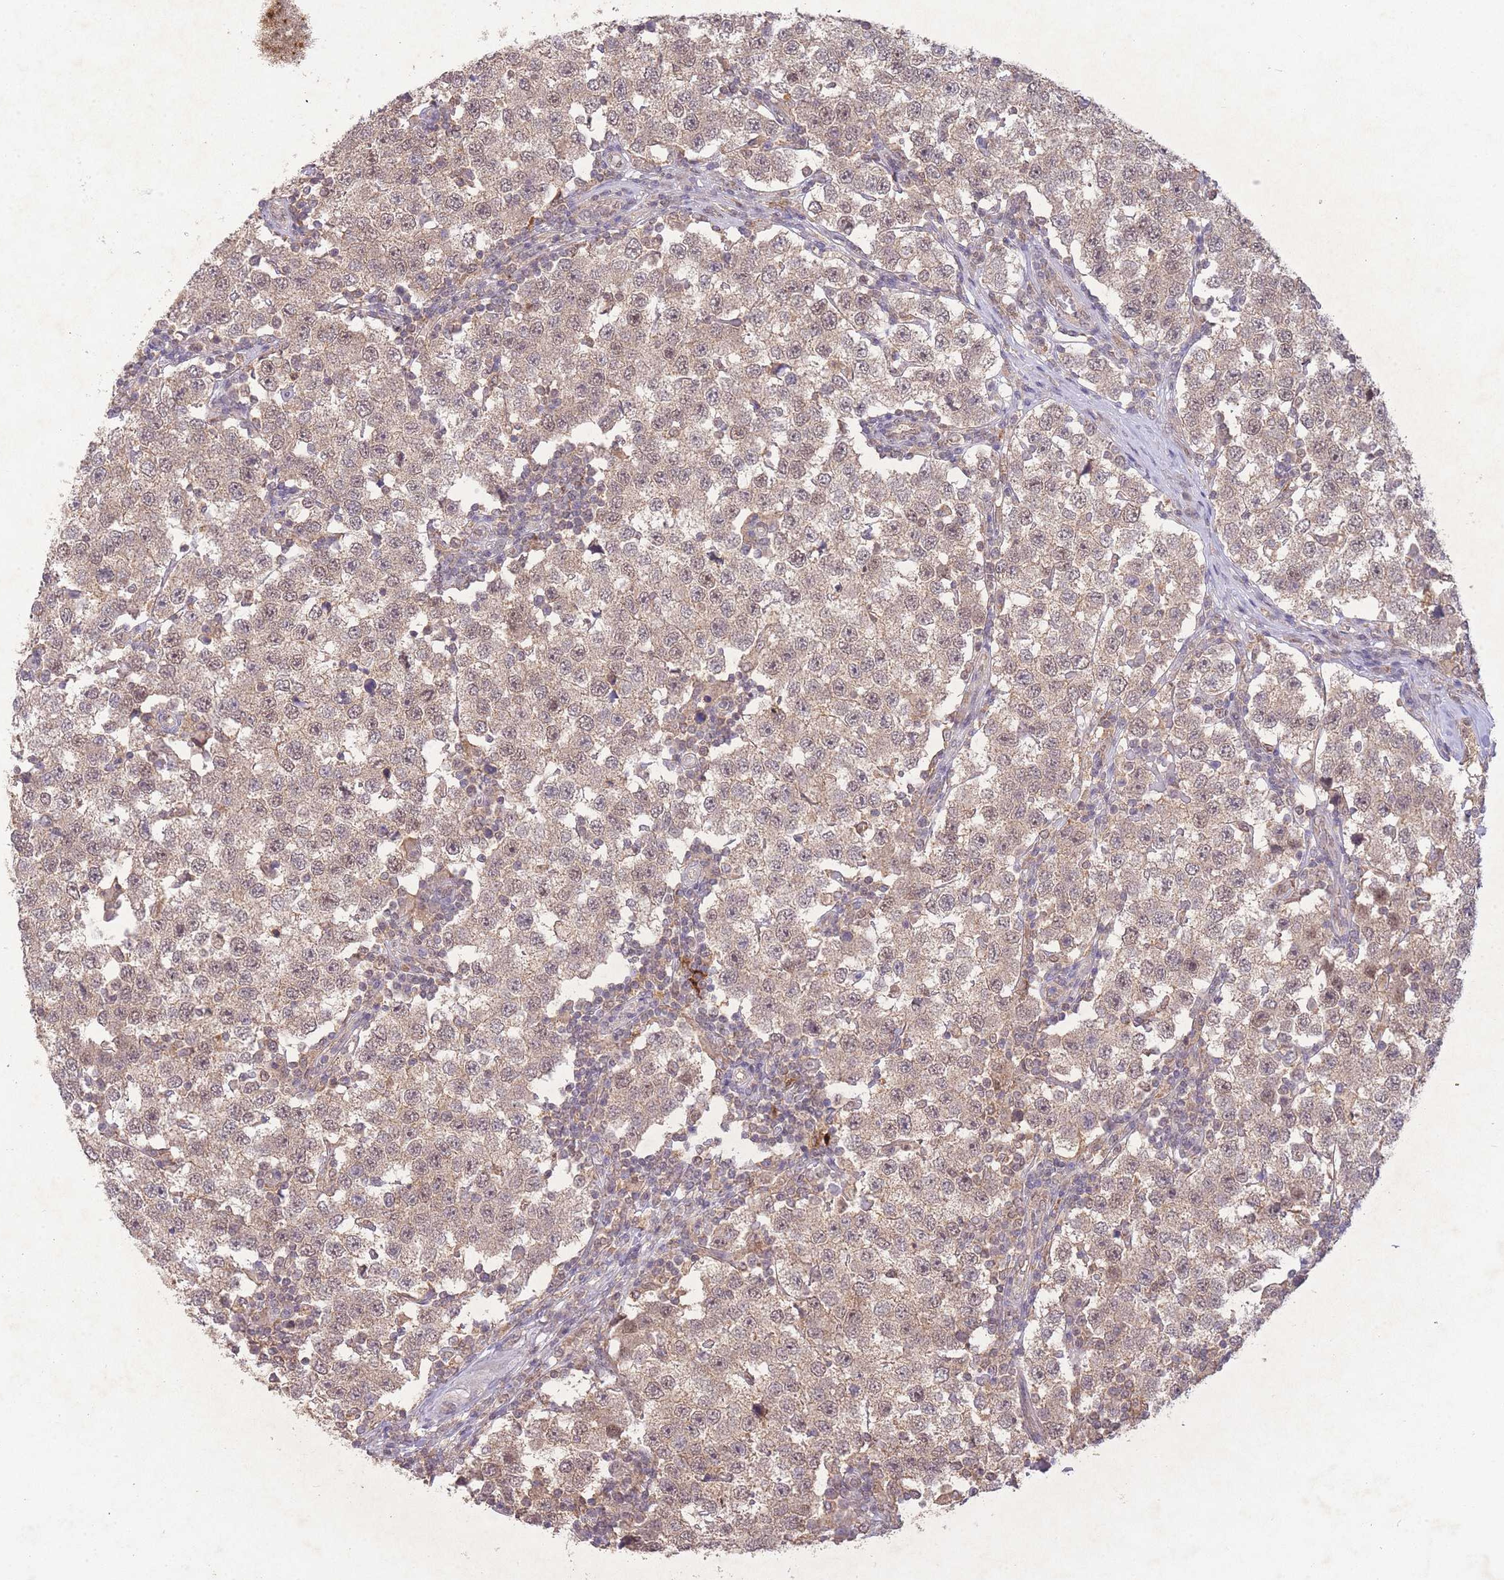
{"staining": {"intensity": "weak", "quantity": ">75%", "location": "cytoplasmic/membranous,nuclear"}, "tissue": "testis cancer", "cell_type": "Tumor cells", "image_type": "cancer", "snomed": [{"axis": "morphology", "description": "Seminoma, NOS"}, {"axis": "topography", "description": "Testis"}], "caption": "Testis cancer (seminoma) stained for a protein (brown) exhibits weak cytoplasmic/membranous and nuclear positive expression in about >75% of tumor cells.", "gene": "RNF144B", "patient": {"sex": "male", "age": 34}}